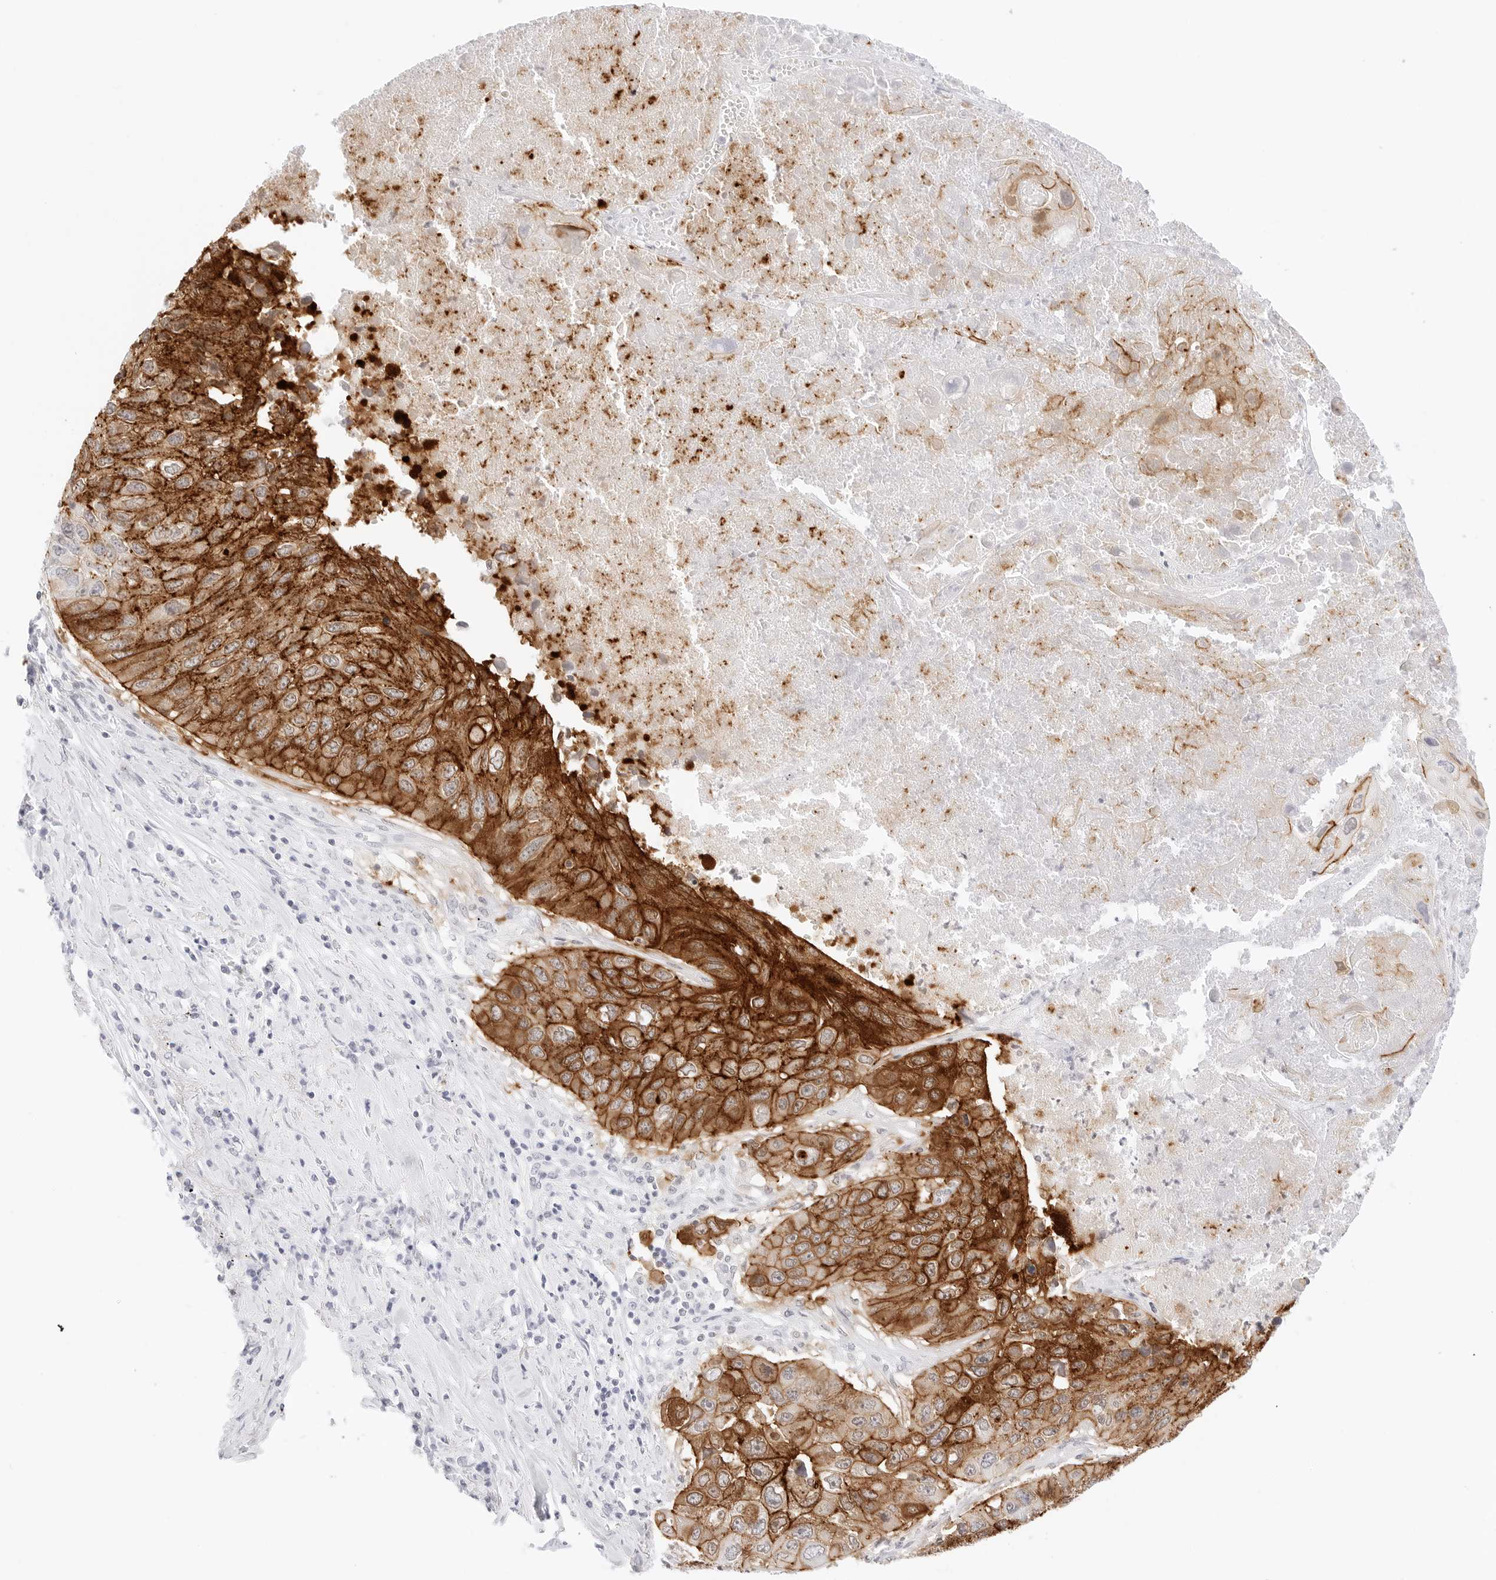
{"staining": {"intensity": "strong", "quantity": ">75%", "location": "cytoplasmic/membranous"}, "tissue": "lung cancer", "cell_type": "Tumor cells", "image_type": "cancer", "snomed": [{"axis": "morphology", "description": "Squamous cell carcinoma, NOS"}, {"axis": "topography", "description": "Lung"}], "caption": "Immunohistochemistry (IHC) (DAB (3,3'-diaminobenzidine)) staining of squamous cell carcinoma (lung) reveals strong cytoplasmic/membranous protein expression in about >75% of tumor cells. (Stains: DAB (3,3'-diaminobenzidine) in brown, nuclei in blue, Microscopy: brightfield microscopy at high magnification).", "gene": "CDH1", "patient": {"sex": "male", "age": 61}}